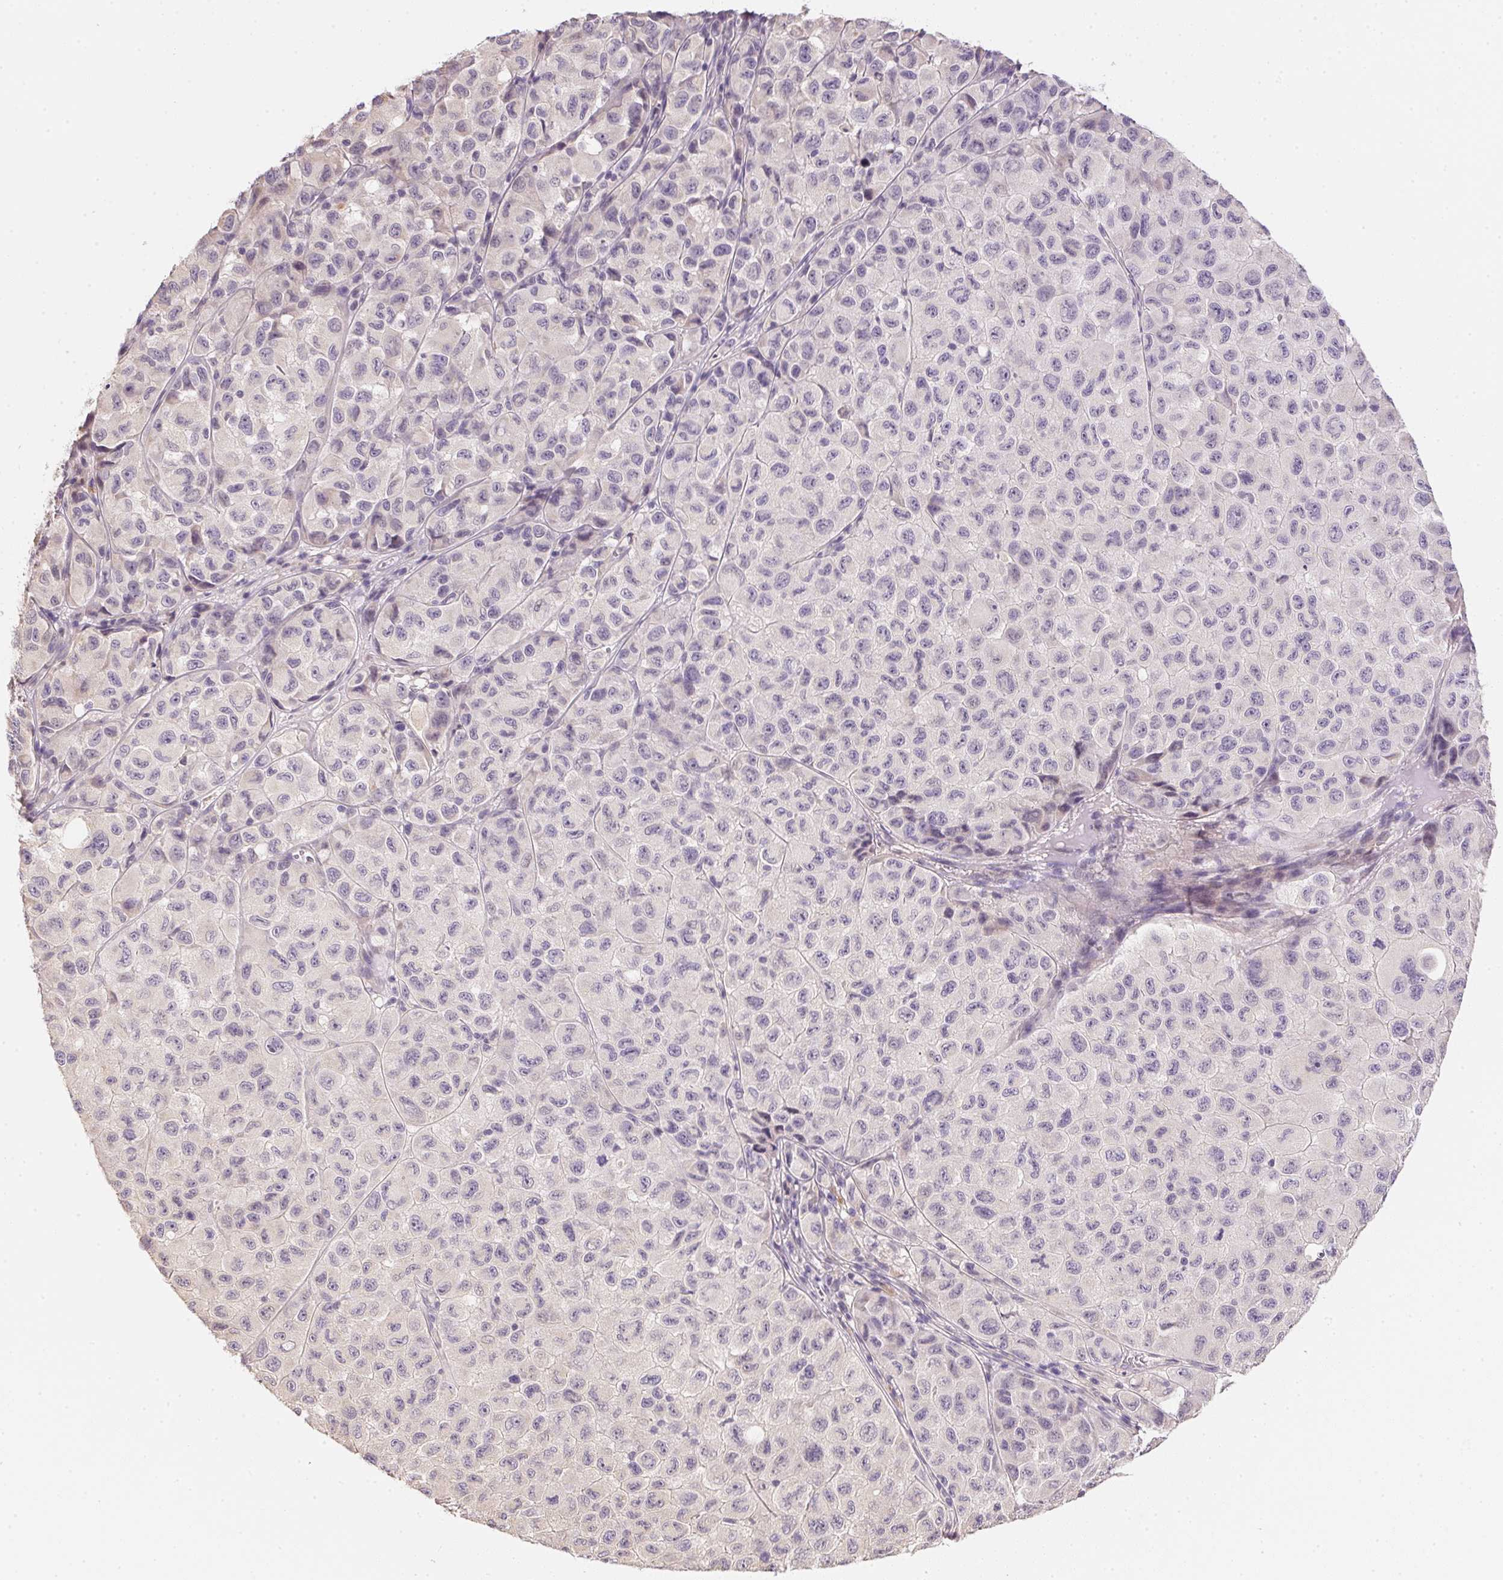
{"staining": {"intensity": "negative", "quantity": "none", "location": "none"}, "tissue": "melanoma", "cell_type": "Tumor cells", "image_type": "cancer", "snomed": [{"axis": "morphology", "description": "Malignant melanoma, NOS"}, {"axis": "topography", "description": "Skin"}], "caption": "This is a photomicrograph of immunohistochemistry (IHC) staining of malignant melanoma, which shows no expression in tumor cells.", "gene": "ALDH8A1", "patient": {"sex": "male", "age": 93}}